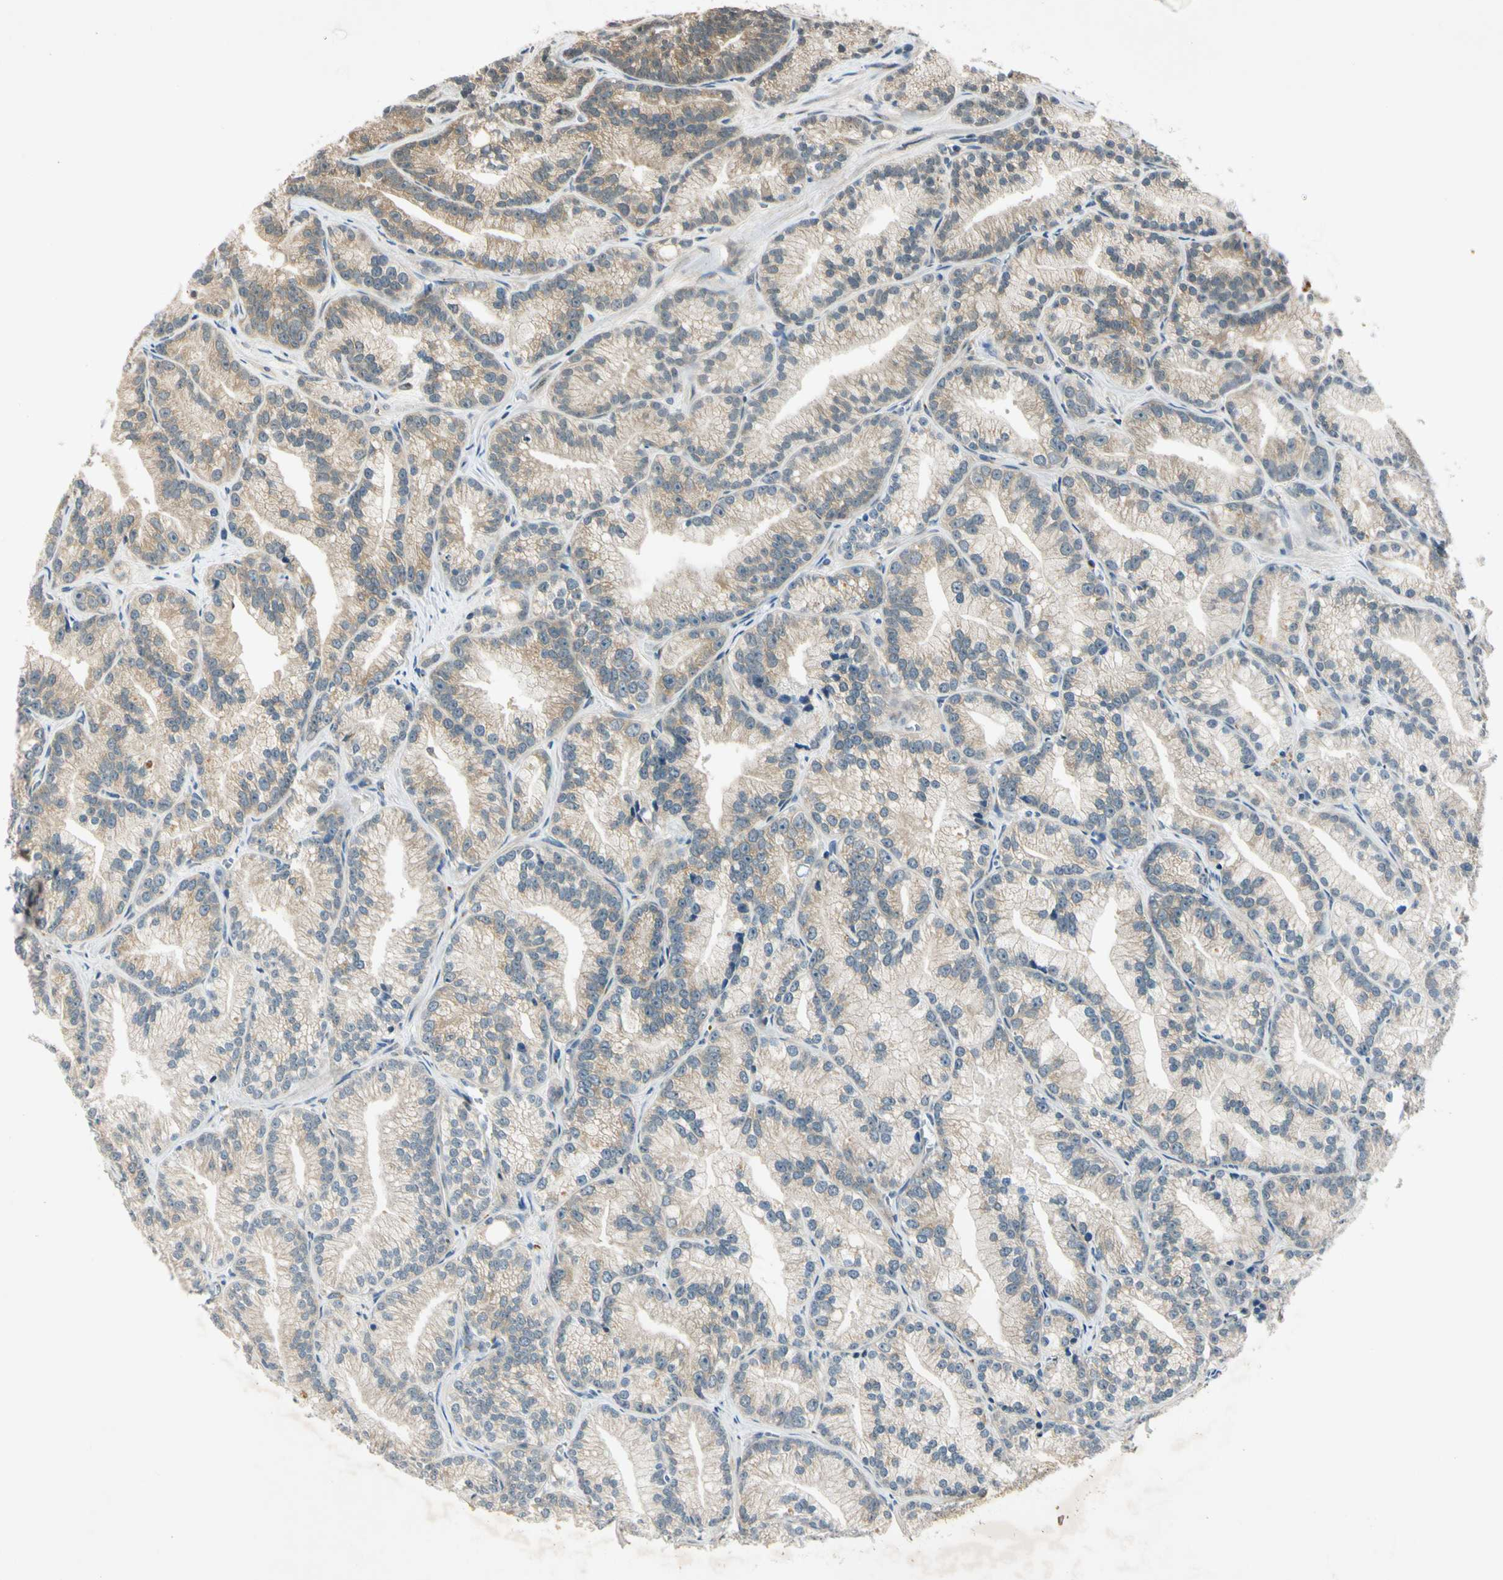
{"staining": {"intensity": "weak", "quantity": "25%-75%", "location": "cytoplasmic/membranous"}, "tissue": "prostate cancer", "cell_type": "Tumor cells", "image_type": "cancer", "snomed": [{"axis": "morphology", "description": "Adenocarcinoma, Low grade"}, {"axis": "topography", "description": "Prostate"}], "caption": "Tumor cells display weak cytoplasmic/membranous expression in approximately 25%-75% of cells in low-grade adenocarcinoma (prostate). Nuclei are stained in blue.", "gene": "RPS6KB2", "patient": {"sex": "male", "age": 89}}